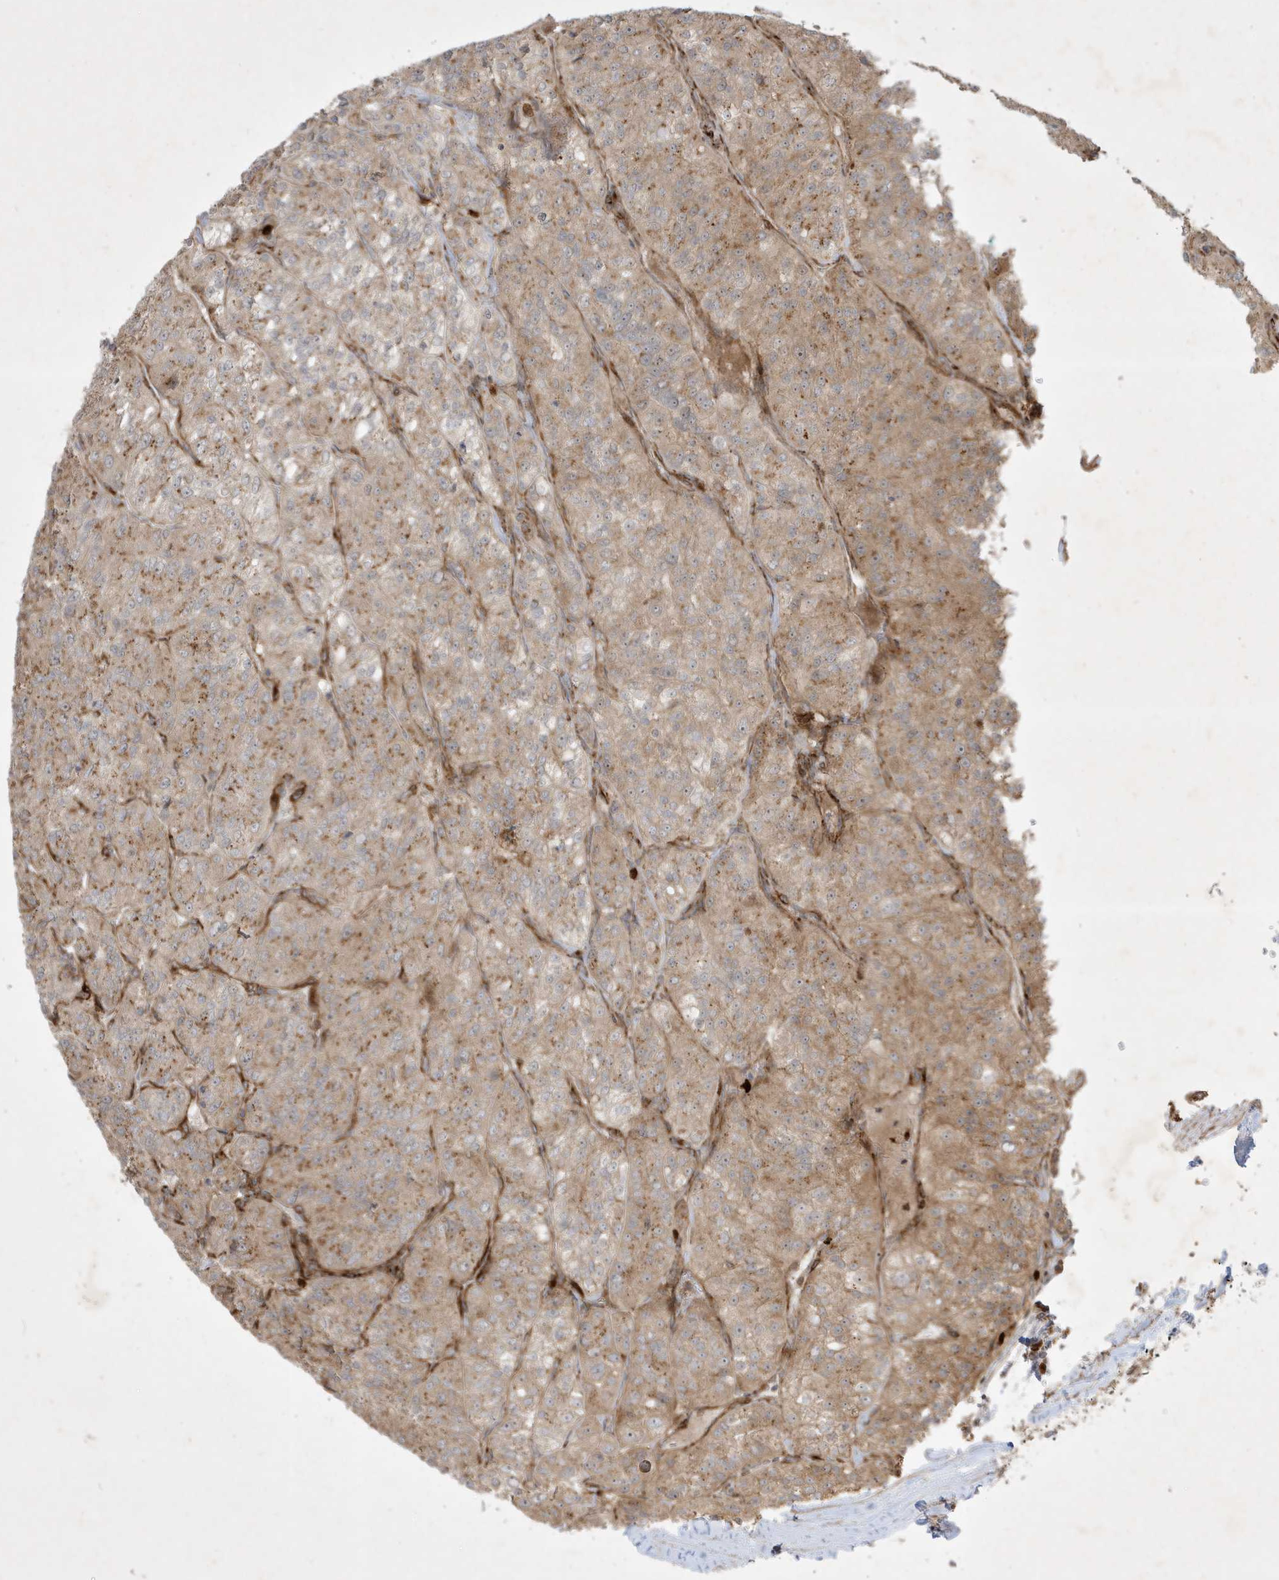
{"staining": {"intensity": "moderate", "quantity": ">75%", "location": "cytoplasmic/membranous"}, "tissue": "renal cancer", "cell_type": "Tumor cells", "image_type": "cancer", "snomed": [{"axis": "morphology", "description": "Adenocarcinoma, NOS"}, {"axis": "topography", "description": "Kidney"}], "caption": "This is a photomicrograph of immunohistochemistry staining of renal cancer (adenocarcinoma), which shows moderate staining in the cytoplasmic/membranous of tumor cells.", "gene": "IFT57", "patient": {"sex": "female", "age": 63}}